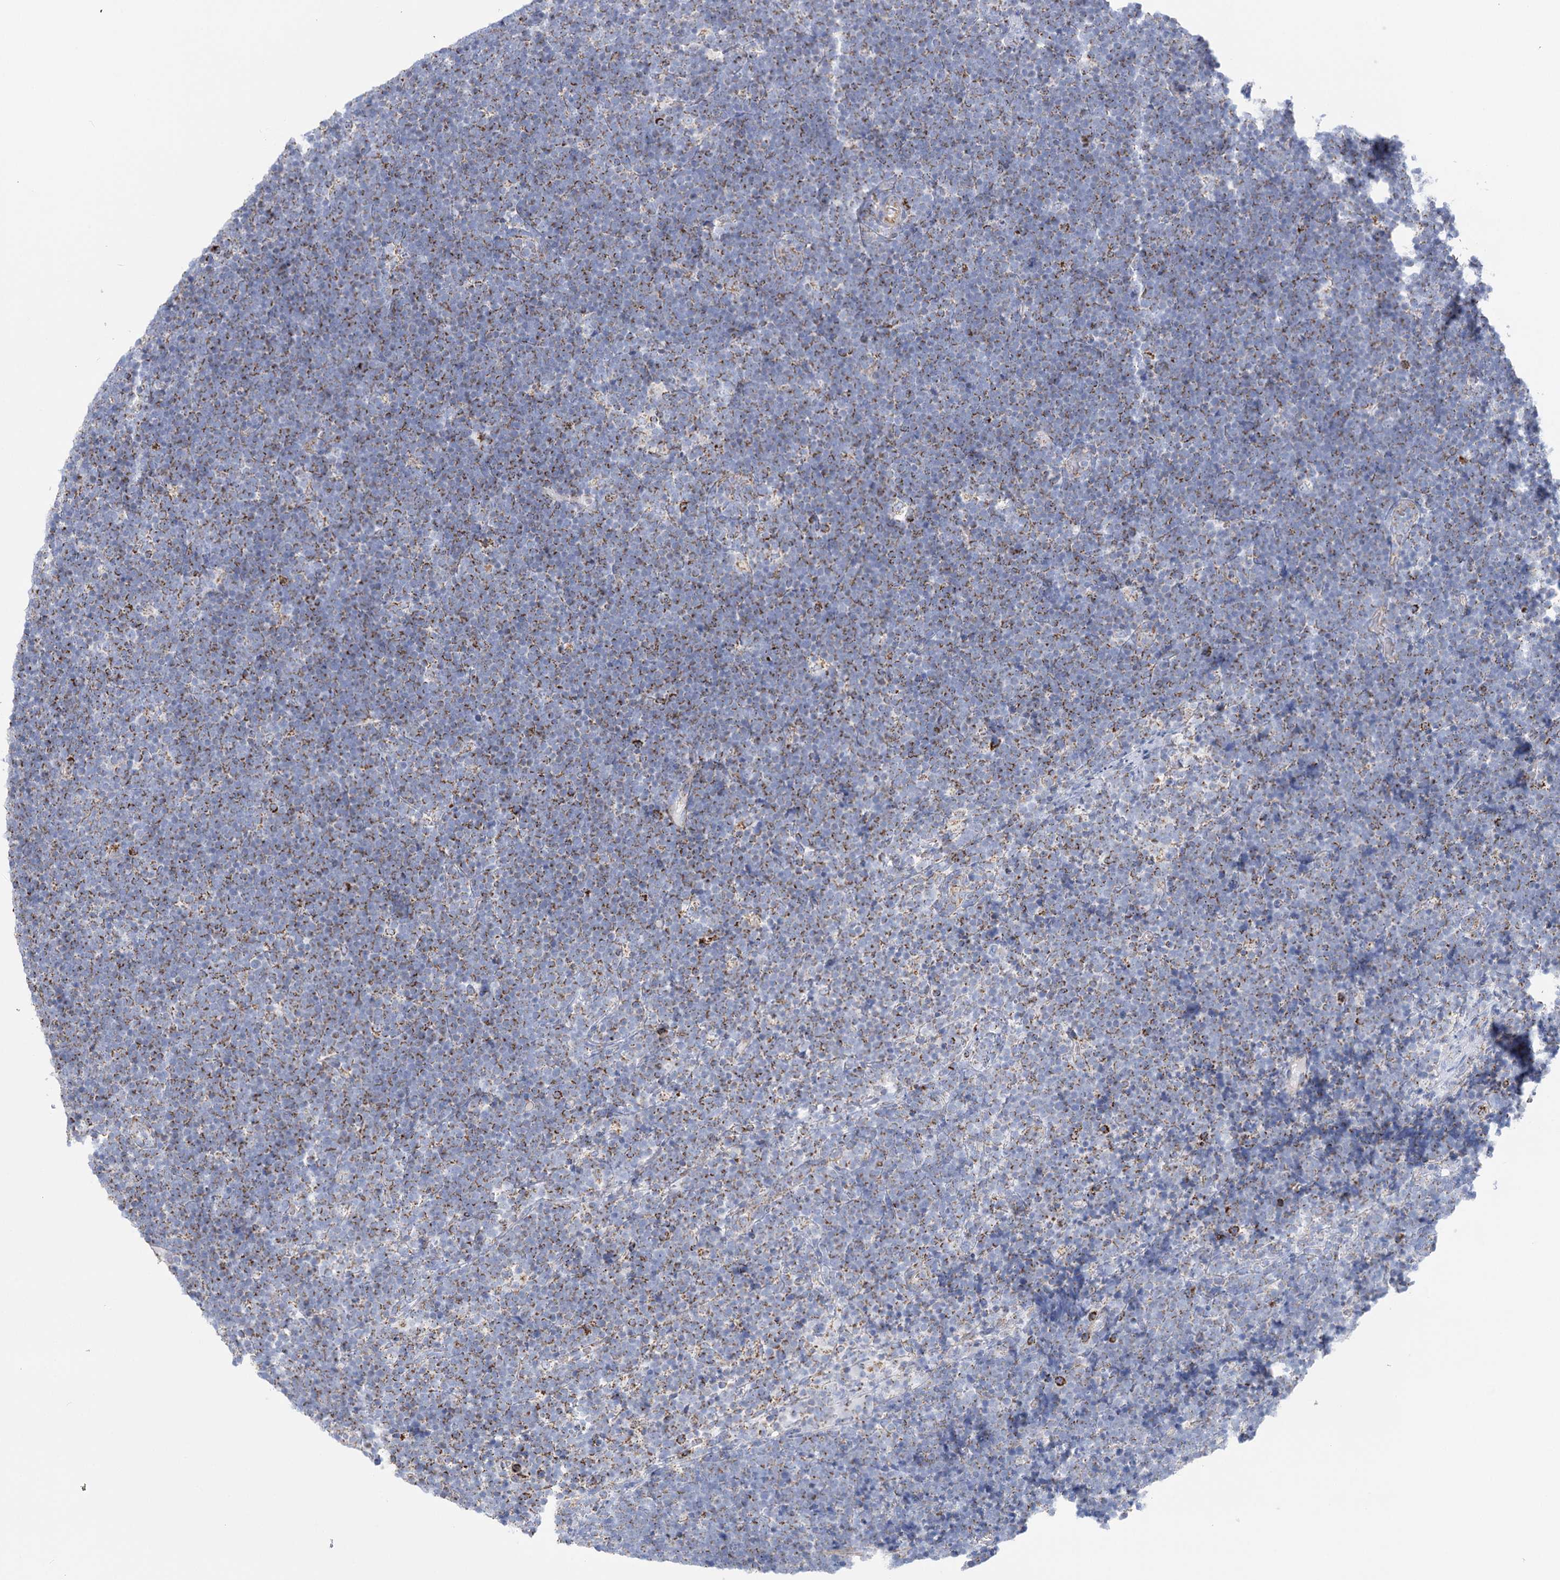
{"staining": {"intensity": "moderate", "quantity": "<25%", "location": "cytoplasmic/membranous"}, "tissue": "lymphoma", "cell_type": "Tumor cells", "image_type": "cancer", "snomed": [{"axis": "morphology", "description": "Malignant lymphoma, non-Hodgkin's type, High grade"}, {"axis": "topography", "description": "Lymph node"}], "caption": "Lymphoma stained with IHC reveals moderate cytoplasmic/membranous staining in approximately <25% of tumor cells. Nuclei are stained in blue.", "gene": "DHTKD1", "patient": {"sex": "male", "age": 13}}